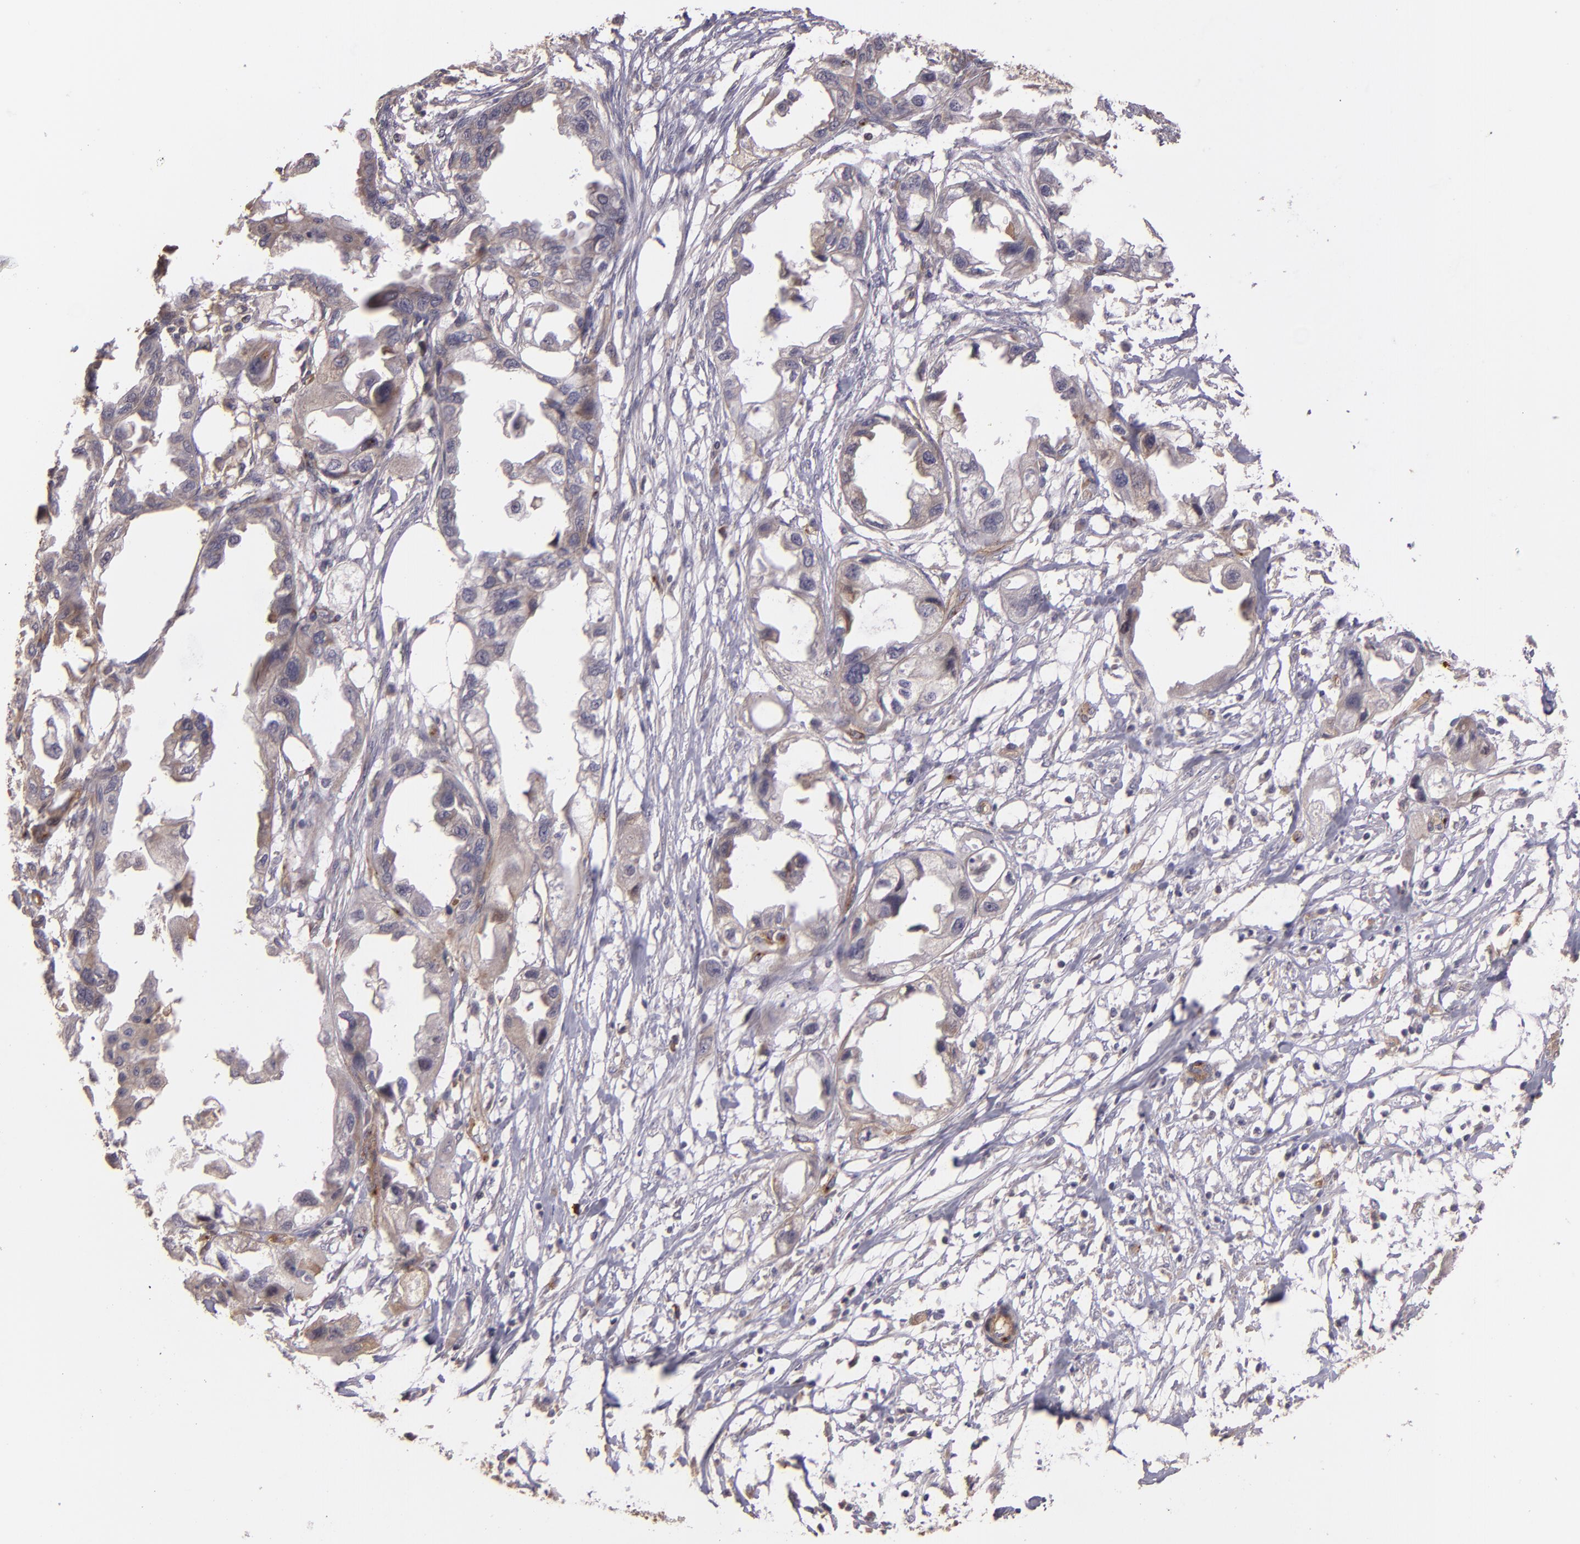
{"staining": {"intensity": "weak", "quantity": ">75%", "location": "cytoplasmic/membranous"}, "tissue": "endometrial cancer", "cell_type": "Tumor cells", "image_type": "cancer", "snomed": [{"axis": "morphology", "description": "Adenocarcinoma, NOS"}, {"axis": "topography", "description": "Endometrium"}], "caption": "Weak cytoplasmic/membranous positivity for a protein is seen in approximately >75% of tumor cells of adenocarcinoma (endometrial) using IHC.", "gene": "ECE1", "patient": {"sex": "female", "age": 67}}